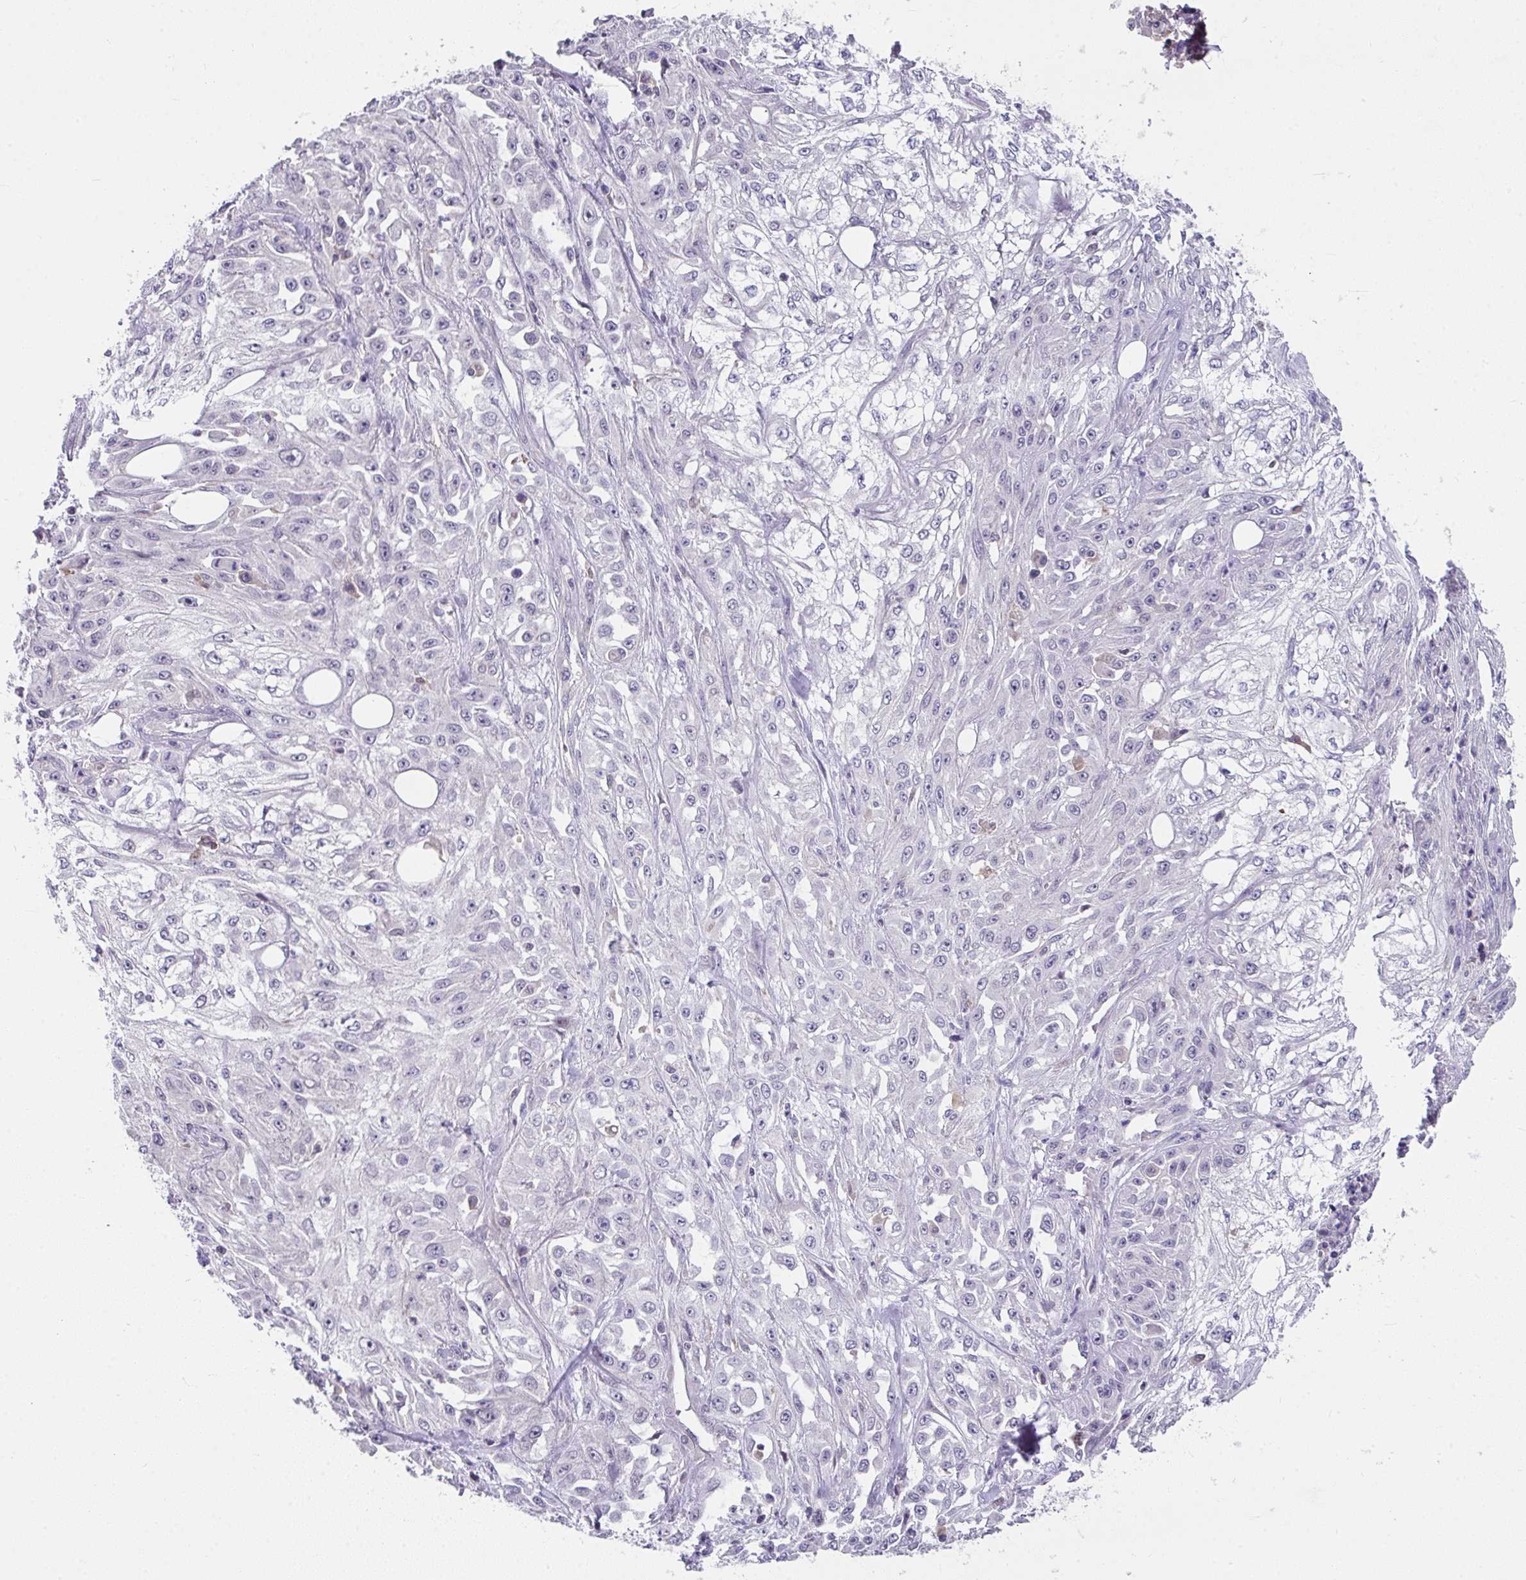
{"staining": {"intensity": "negative", "quantity": "none", "location": "none"}, "tissue": "skin cancer", "cell_type": "Tumor cells", "image_type": "cancer", "snomed": [{"axis": "morphology", "description": "Squamous cell carcinoma, NOS"}, {"axis": "morphology", "description": "Squamous cell carcinoma, metastatic, NOS"}, {"axis": "topography", "description": "Skin"}, {"axis": "topography", "description": "Lymph node"}], "caption": "High power microscopy micrograph of an IHC photomicrograph of skin metastatic squamous cell carcinoma, revealing no significant expression in tumor cells.", "gene": "GLTPD2", "patient": {"sex": "male", "age": 75}}